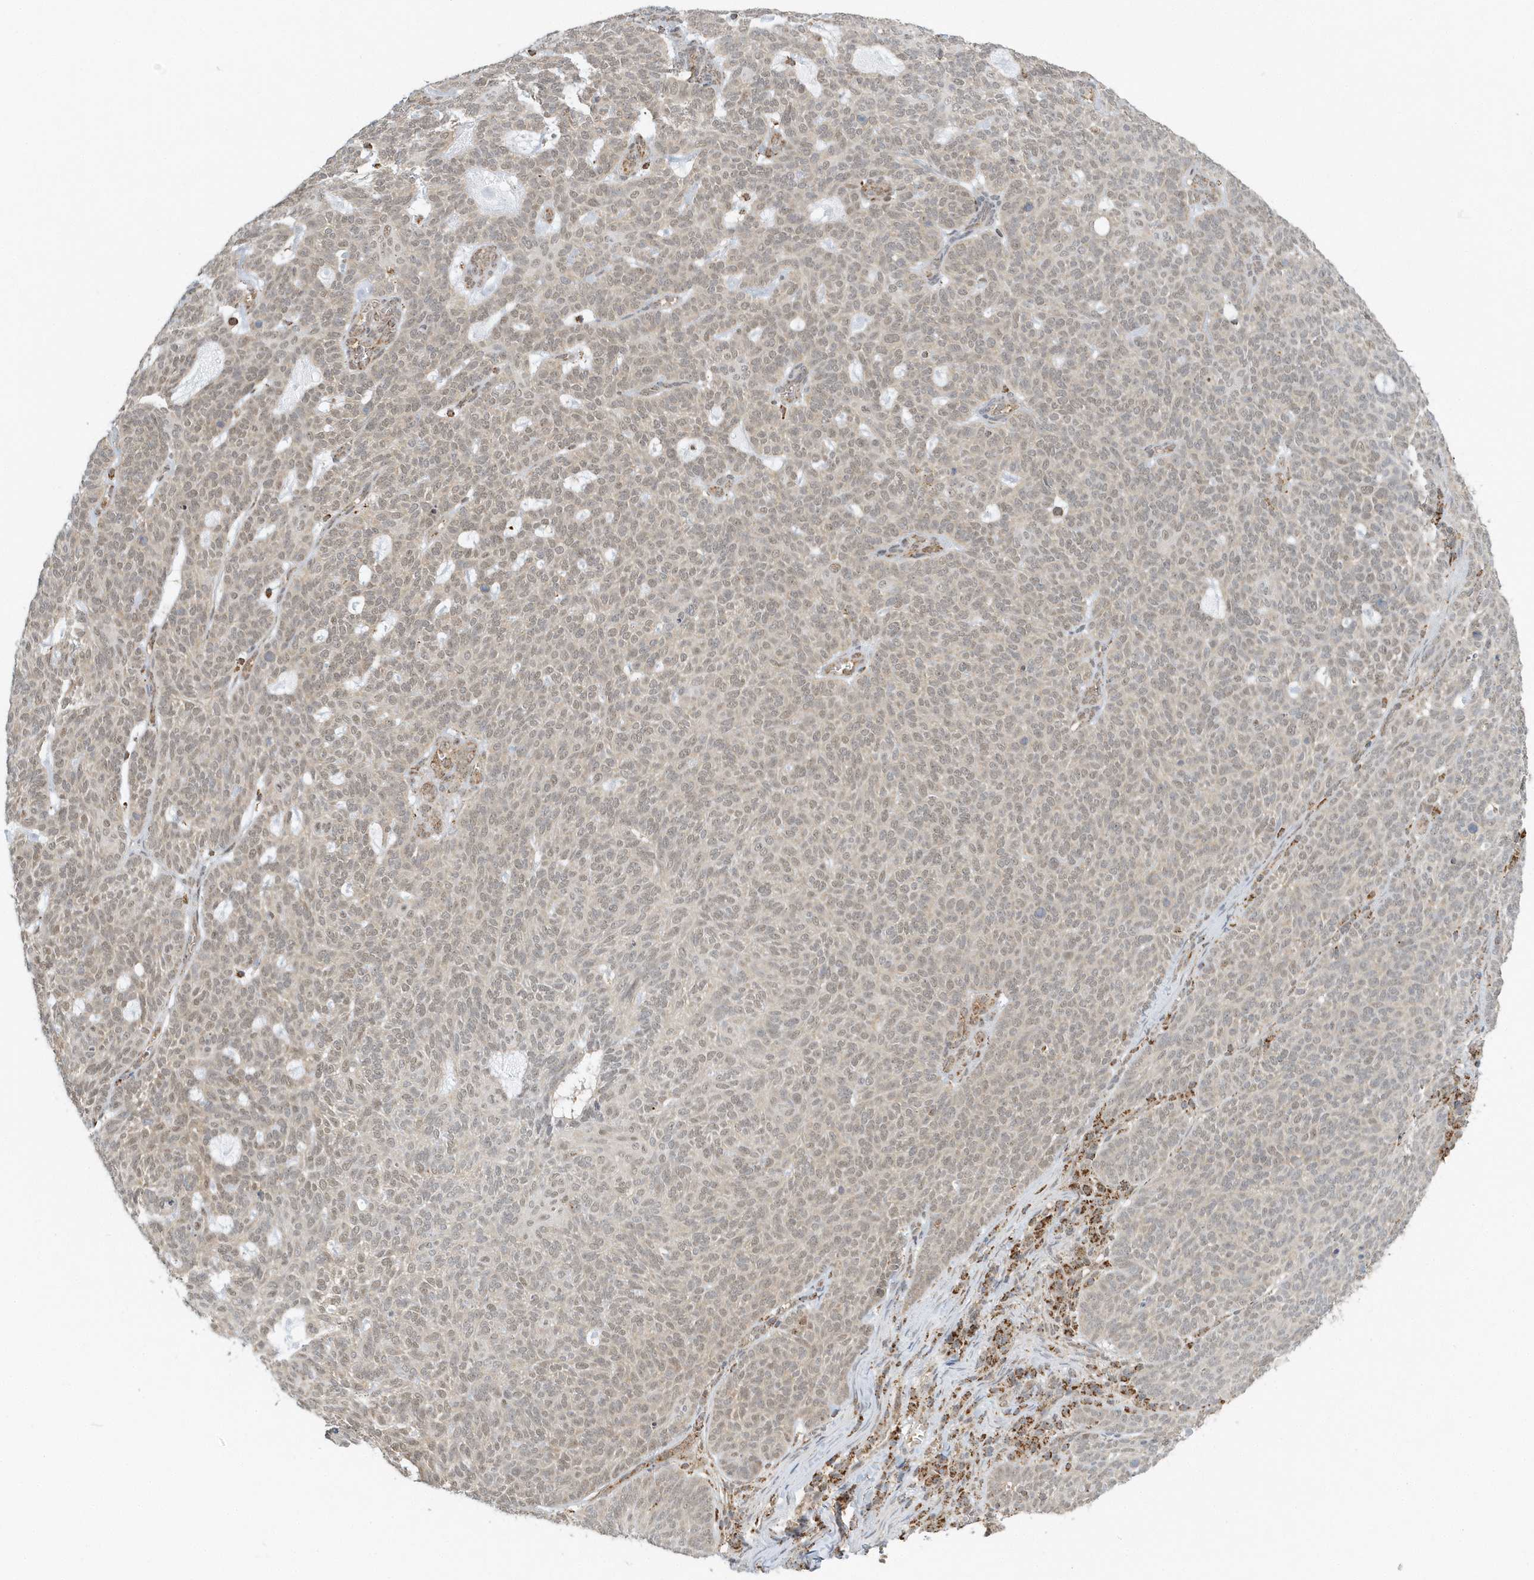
{"staining": {"intensity": "weak", "quantity": "25%-75%", "location": "nuclear"}, "tissue": "skin cancer", "cell_type": "Tumor cells", "image_type": "cancer", "snomed": [{"axis": "morphology", "description": "Squamous cell carcinoma, NOS"}, {"axis": "topography", "description": "Skin"}], "caption": "Approximately 25%-75% of tumor cells in human squamous cell carcinoma (skin) show weak nuclear protein positivity as visualized by brown immunohistochemical staining.", "gene": "PSMD6", "patient": {"sex": "female", "age": 90}}